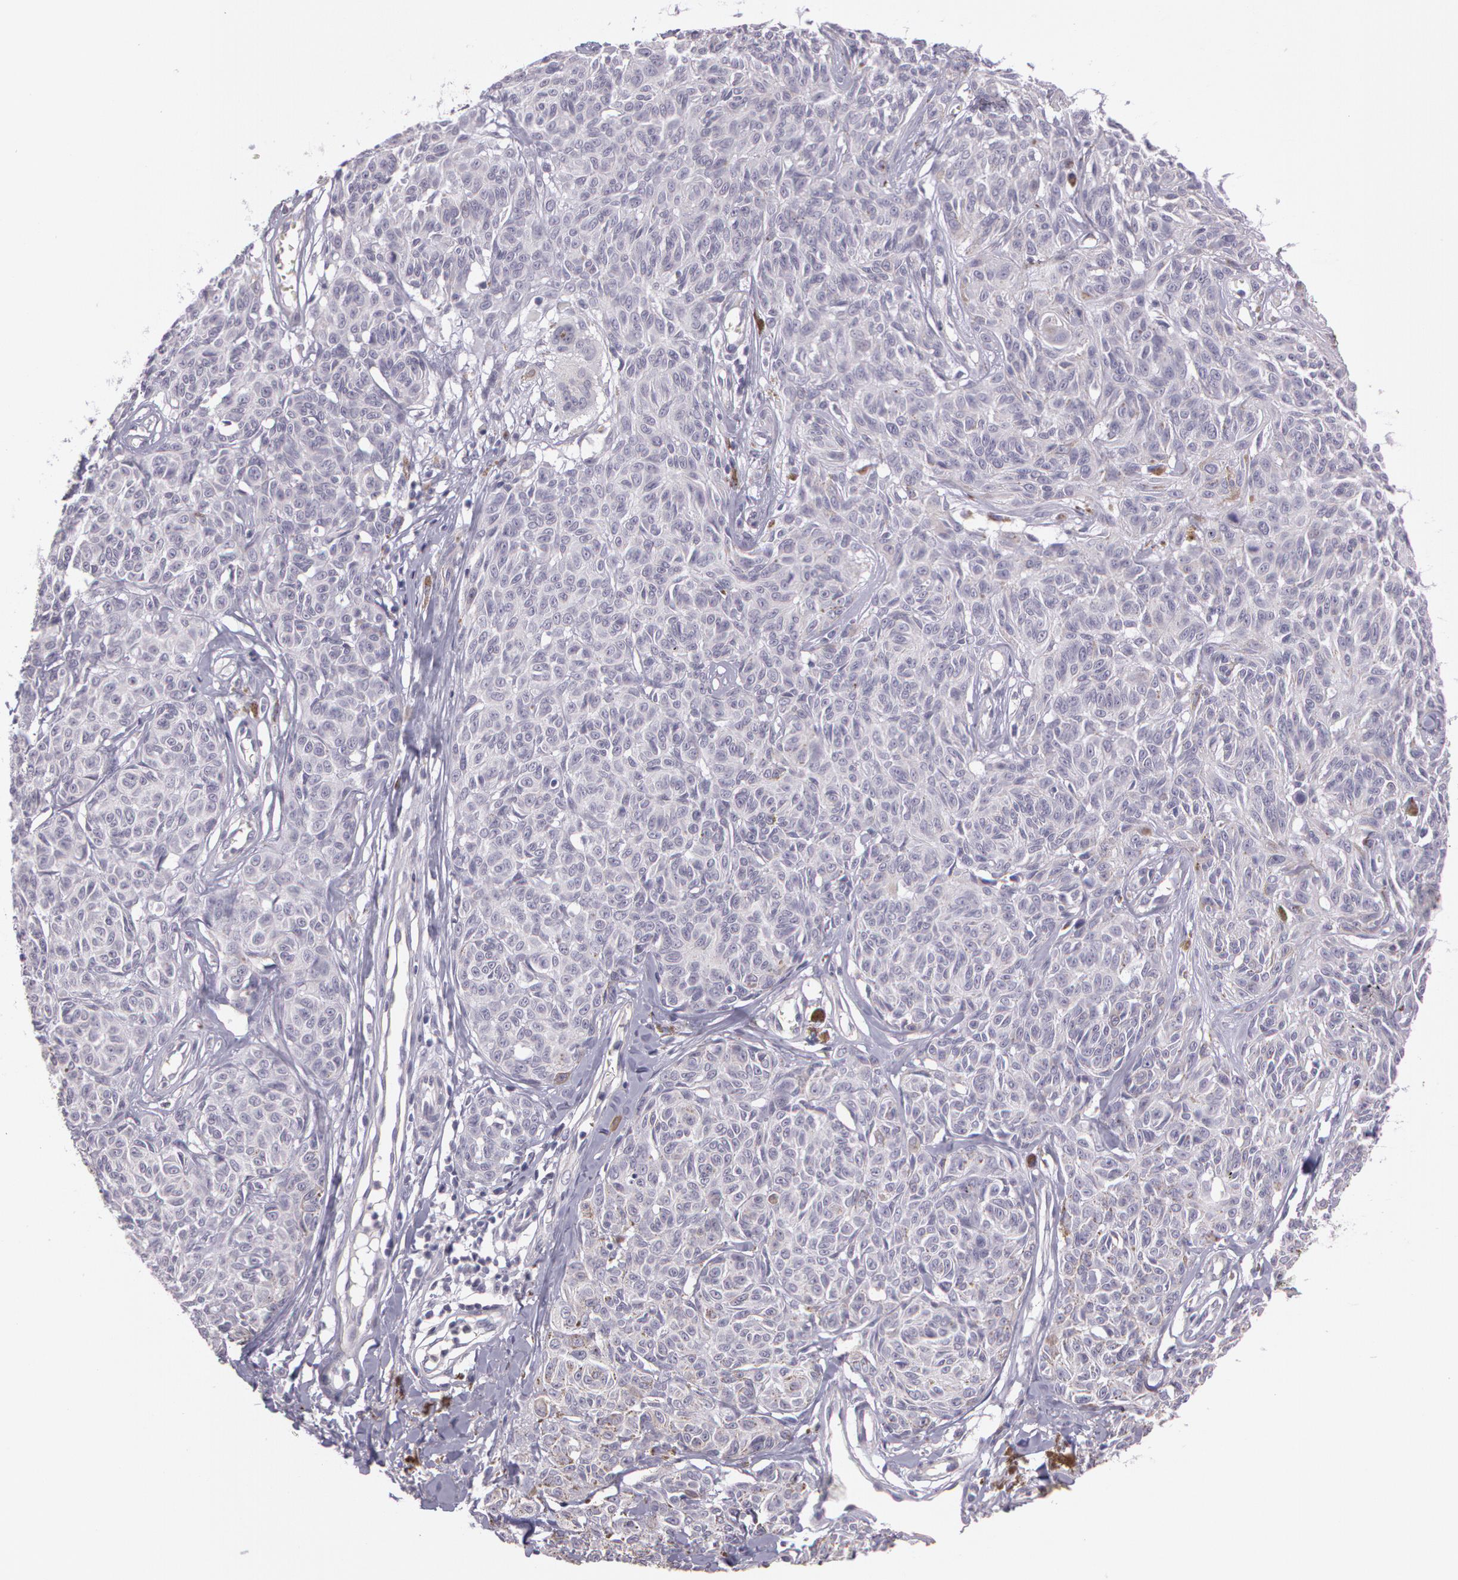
{"staining": {"intensity": "negative", "quantity": "none", "location": "none"}, "tissue": "melanoma", "cell_type": "Tumor cells", "image_type": "cancer", "snomed": [{"axis": "morphology", "description": "Malignant melanoma, NOS"}, {"axis": "topography", "description": "Skin"}], "caption": "The immunohistochemistry micrograph has no significant staining in tumor cells of melanoma tissue. (DAB (3,3'-diaminobenzidine) immunohistochemistry (IHC) visualized using brightfield microscopy, high magnification).", "gene": "G2E3", "patient": {"sex": "female", "age": 77}}